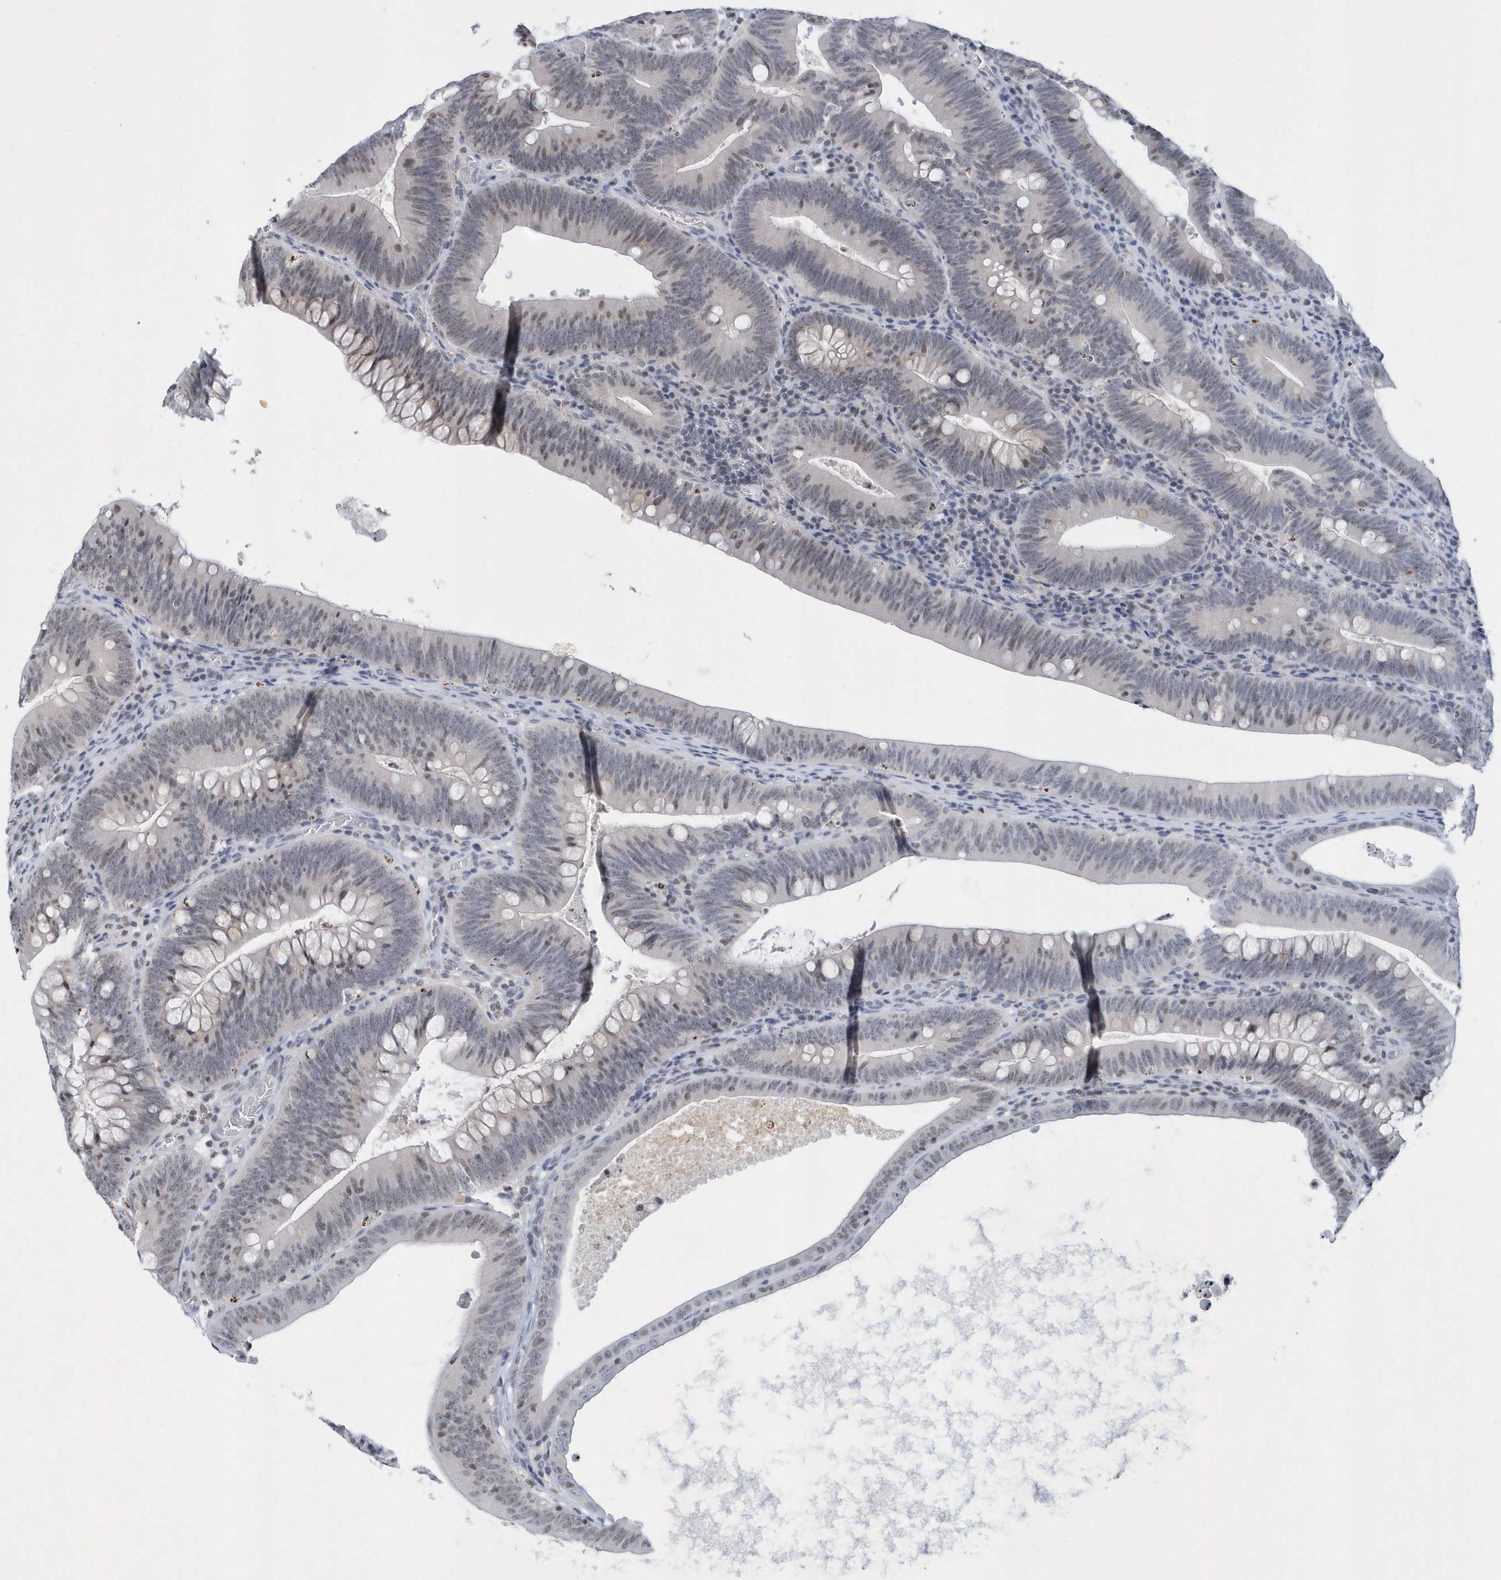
{"staining": {"intensity": "weak", "quantity": "<25%", "location": "cytoplasmic/membranous,nuclear"}, "tissue": "colorectal cancer", "cell_type": "Tumor cells", "image_type": "cancer", "snomed": [{"axis": "morphology", "description": "Normal tissue, NOS"}, {"axis": "topography", "description": "Colon"}], "caption": "This is a photomicrograph of immunohistochemistry (IHC) staining of colorectal cancer, which shows no expression in tumor cells.", "gene": "VWA5B2", "patient": {"sex": "female", "age": 82}}